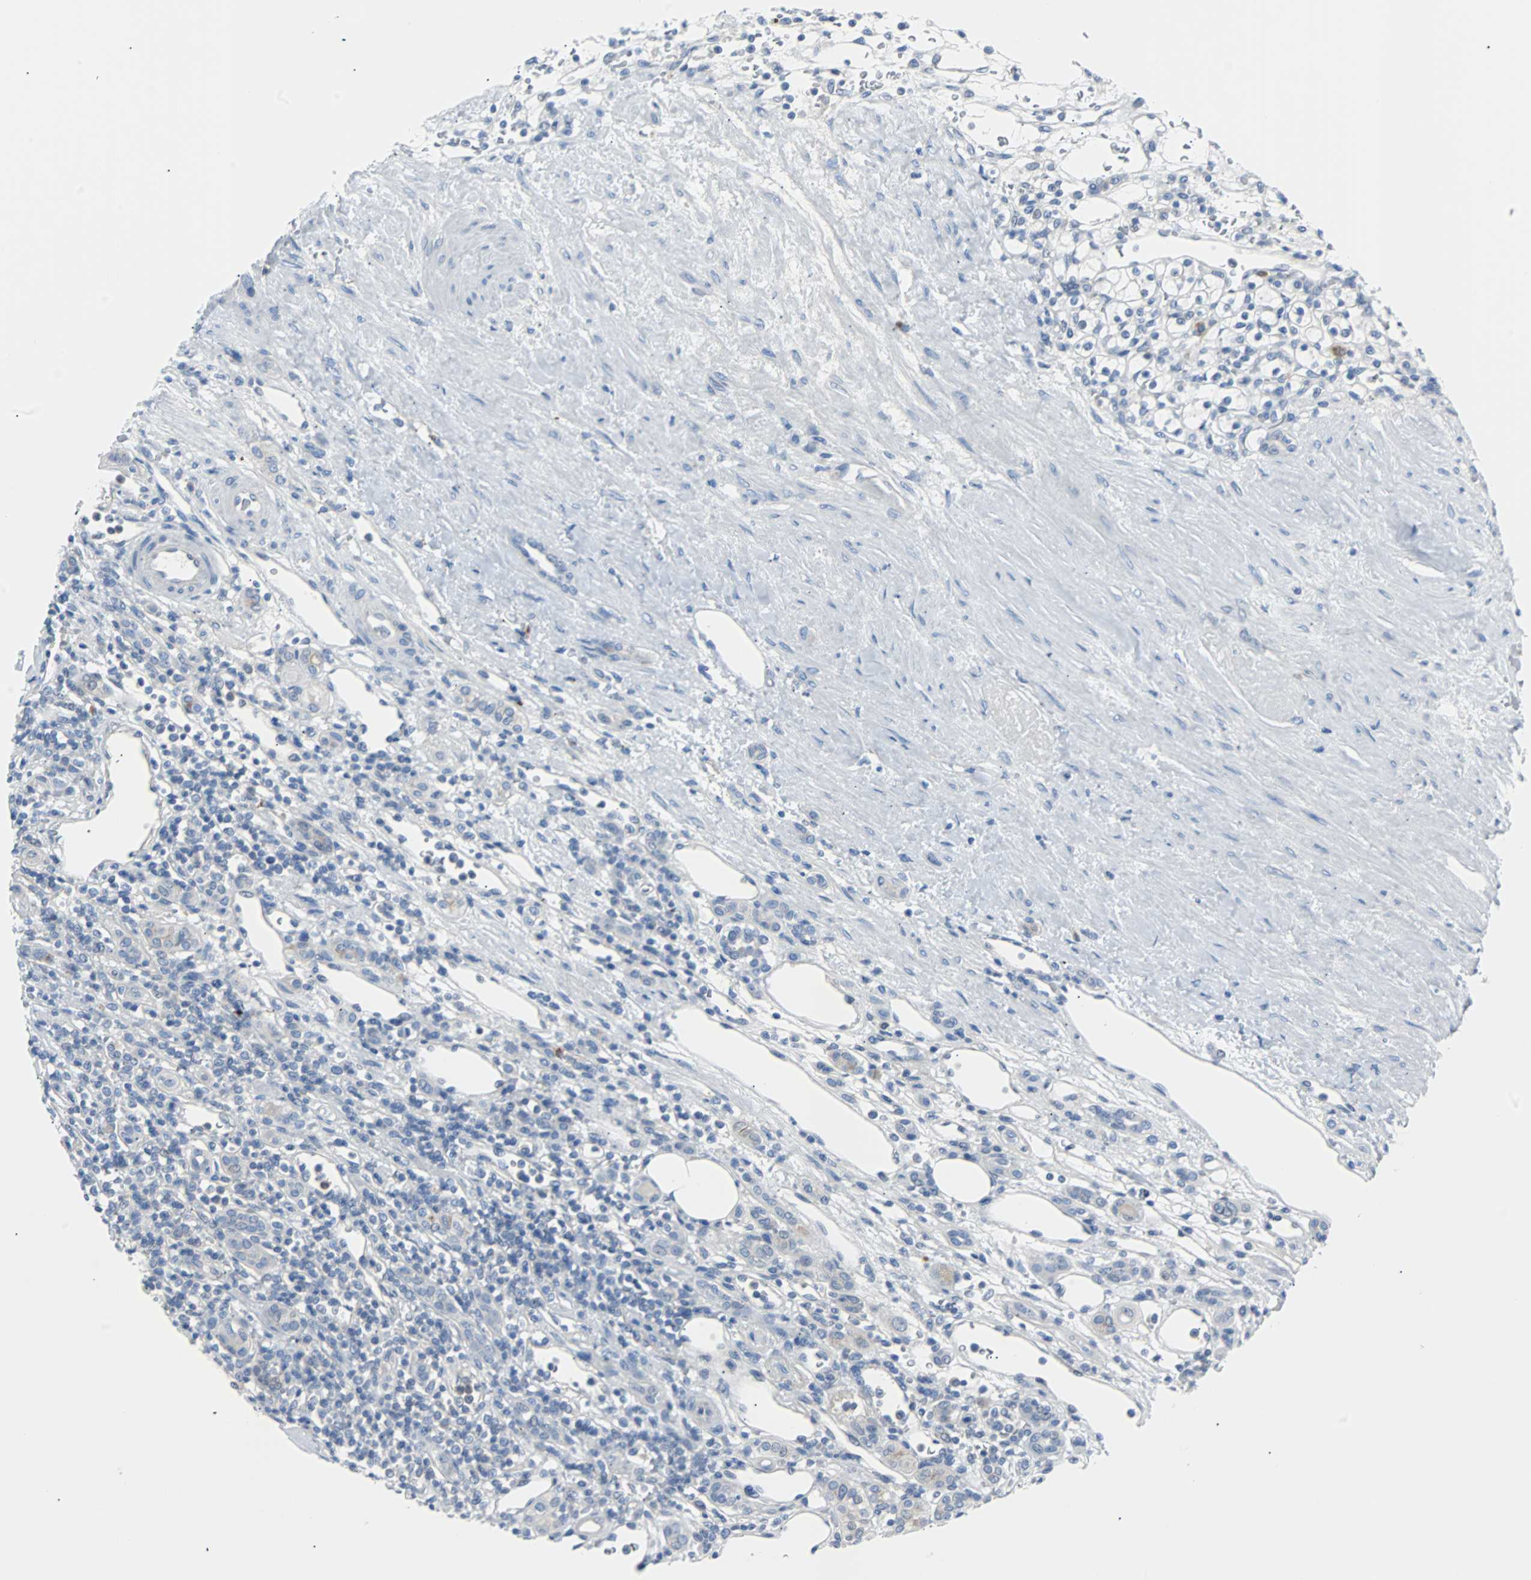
{"staining": {"intensity": "negative", "quantity": "none", "location": "none"}, "tissue": "renal cancer", "cell_type": "Tumor cells", "image_type": "cancer", "snomed": [{"axis": "morphology", "description": "Normal tissue, NOS"}, {"axis": "morphology", "description": "Adenocarcinoma, NOS"}, {"axis": "topography", "description": "Kidney"}], "caption": "This is a micrograph of immunohistochemistry staining of renal cancer (adenocarcinoma), which shows no staining in tumor cells. Nuclei are stained in blue.", "gene": "RASA1", "patient": {"sex": "female", "age": 55}}